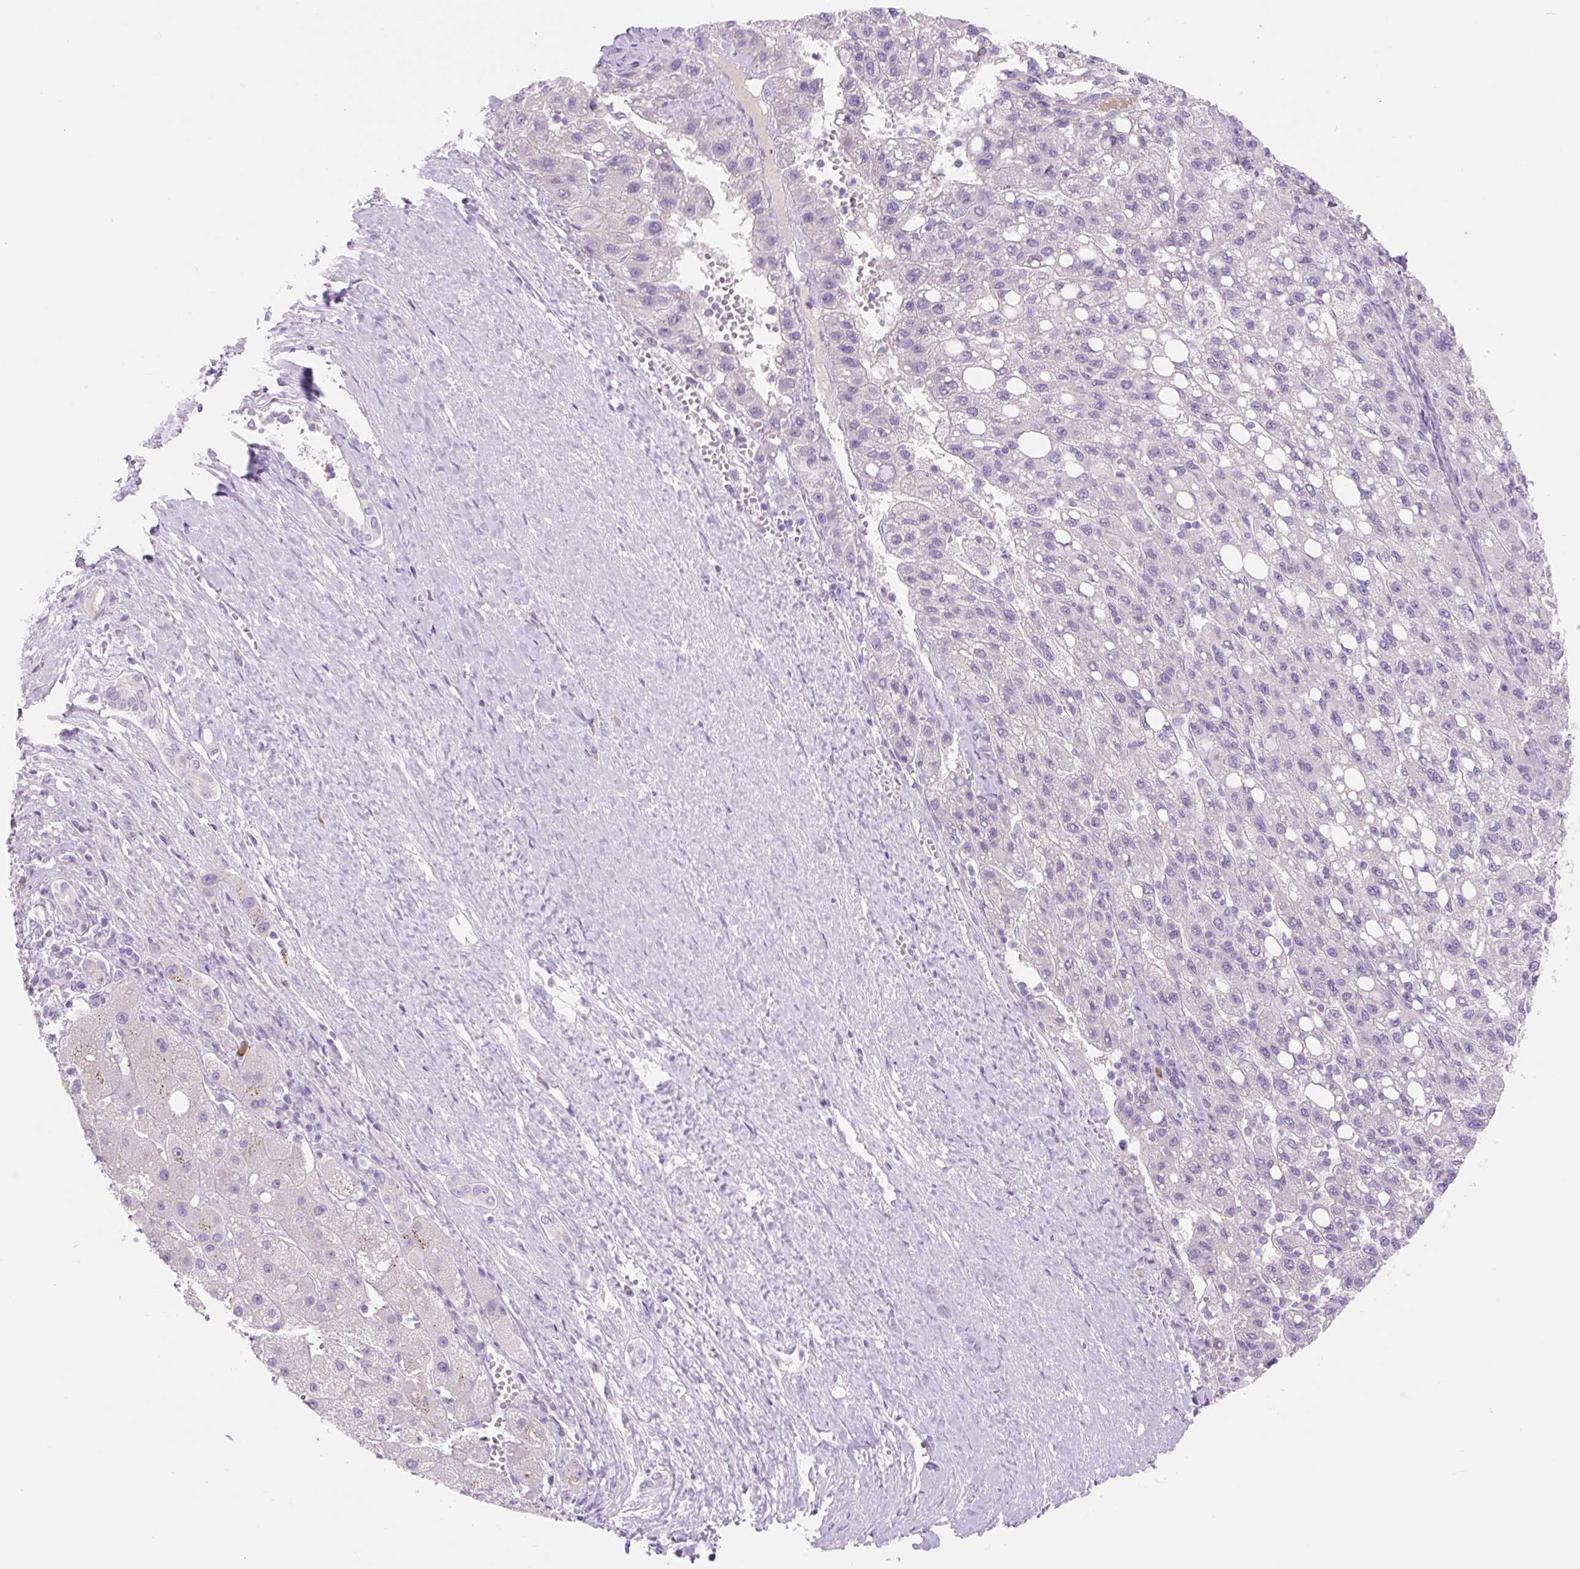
{"staining": {"intensity": "negative", "quantity": "none", "location": "none"}, "tissue": "liver cancer", "cell_type": "Tumor cells", "image_type": "cancer", "snomed": [{"axis": "morphology", "description": "Carcinoma, Hepatocellular, NOS"}, {"axis": "topography", "description": "Liver"}], "caption": "IHC of human hepatocellular carcinoma (liver) demonstrates no positivity in tumor cells.", "gene": "CELF6", "patient": {"sex": "female", "age": 82}}